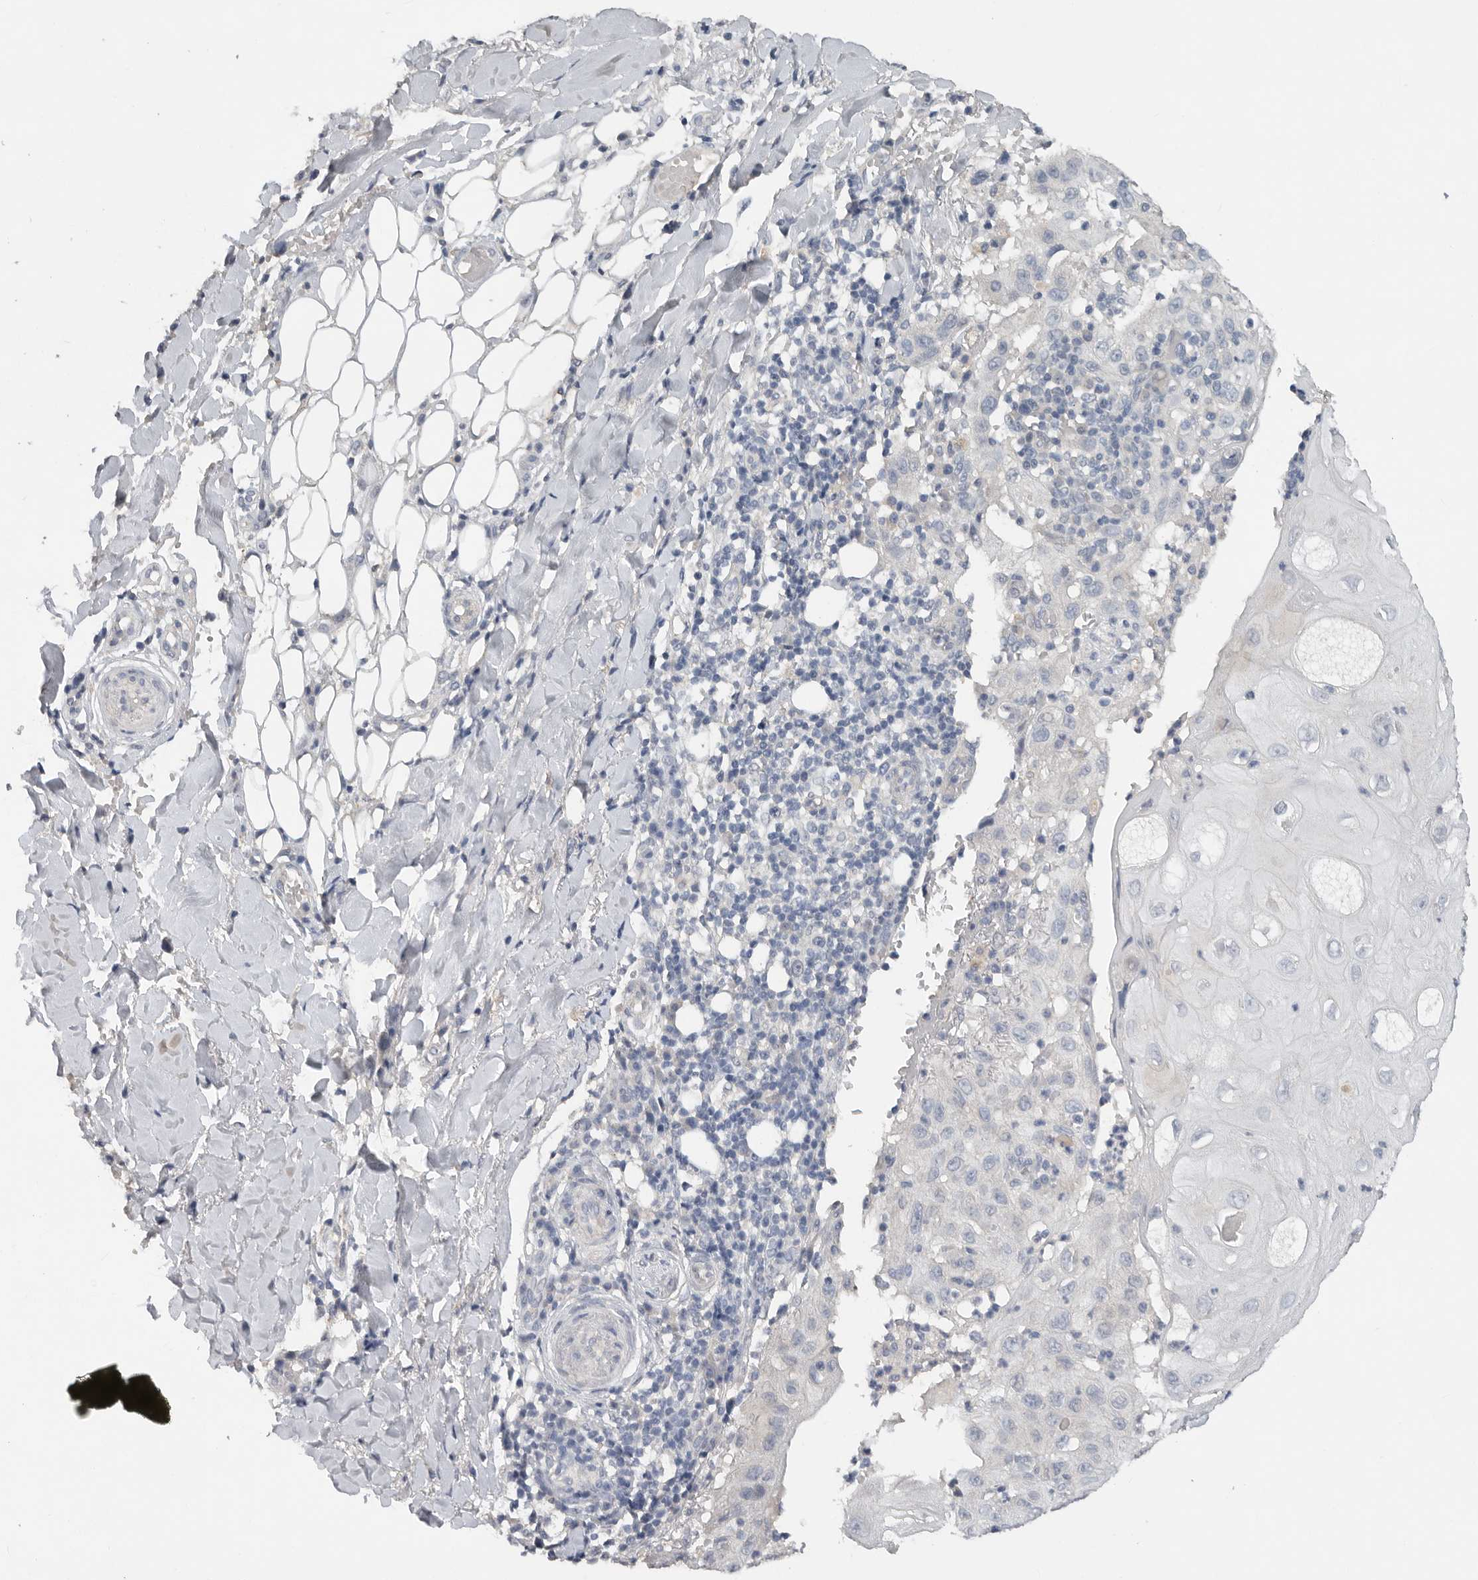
{"staining": {"intensity": "negative", "quantity": "none", "location": "none"}, "tissue": "skin cancer", "cell_type": "Tumor cells", "image_type": "cancer", "snomed": [{"axis": "morphology", "description": "Normal tissue, NOS"}, {"axis": "morphology", "description": "Squamous cell carcinoma, NOS"}, {"axis": "topography", "description": "Skin"}], "caption": "DAB (3,3'-diaminobenzidine) immunohistochemical staining of skin cancer (squamous cell carcinoma) reveals no significant expression in tumor cells. (DAB (3,3'-diaminobenzidine) immunohistochemistry visualized using brightfield microscopy, high magnification).", "gene": "REG4", "patient": {"sex": "female", "age": 96}}